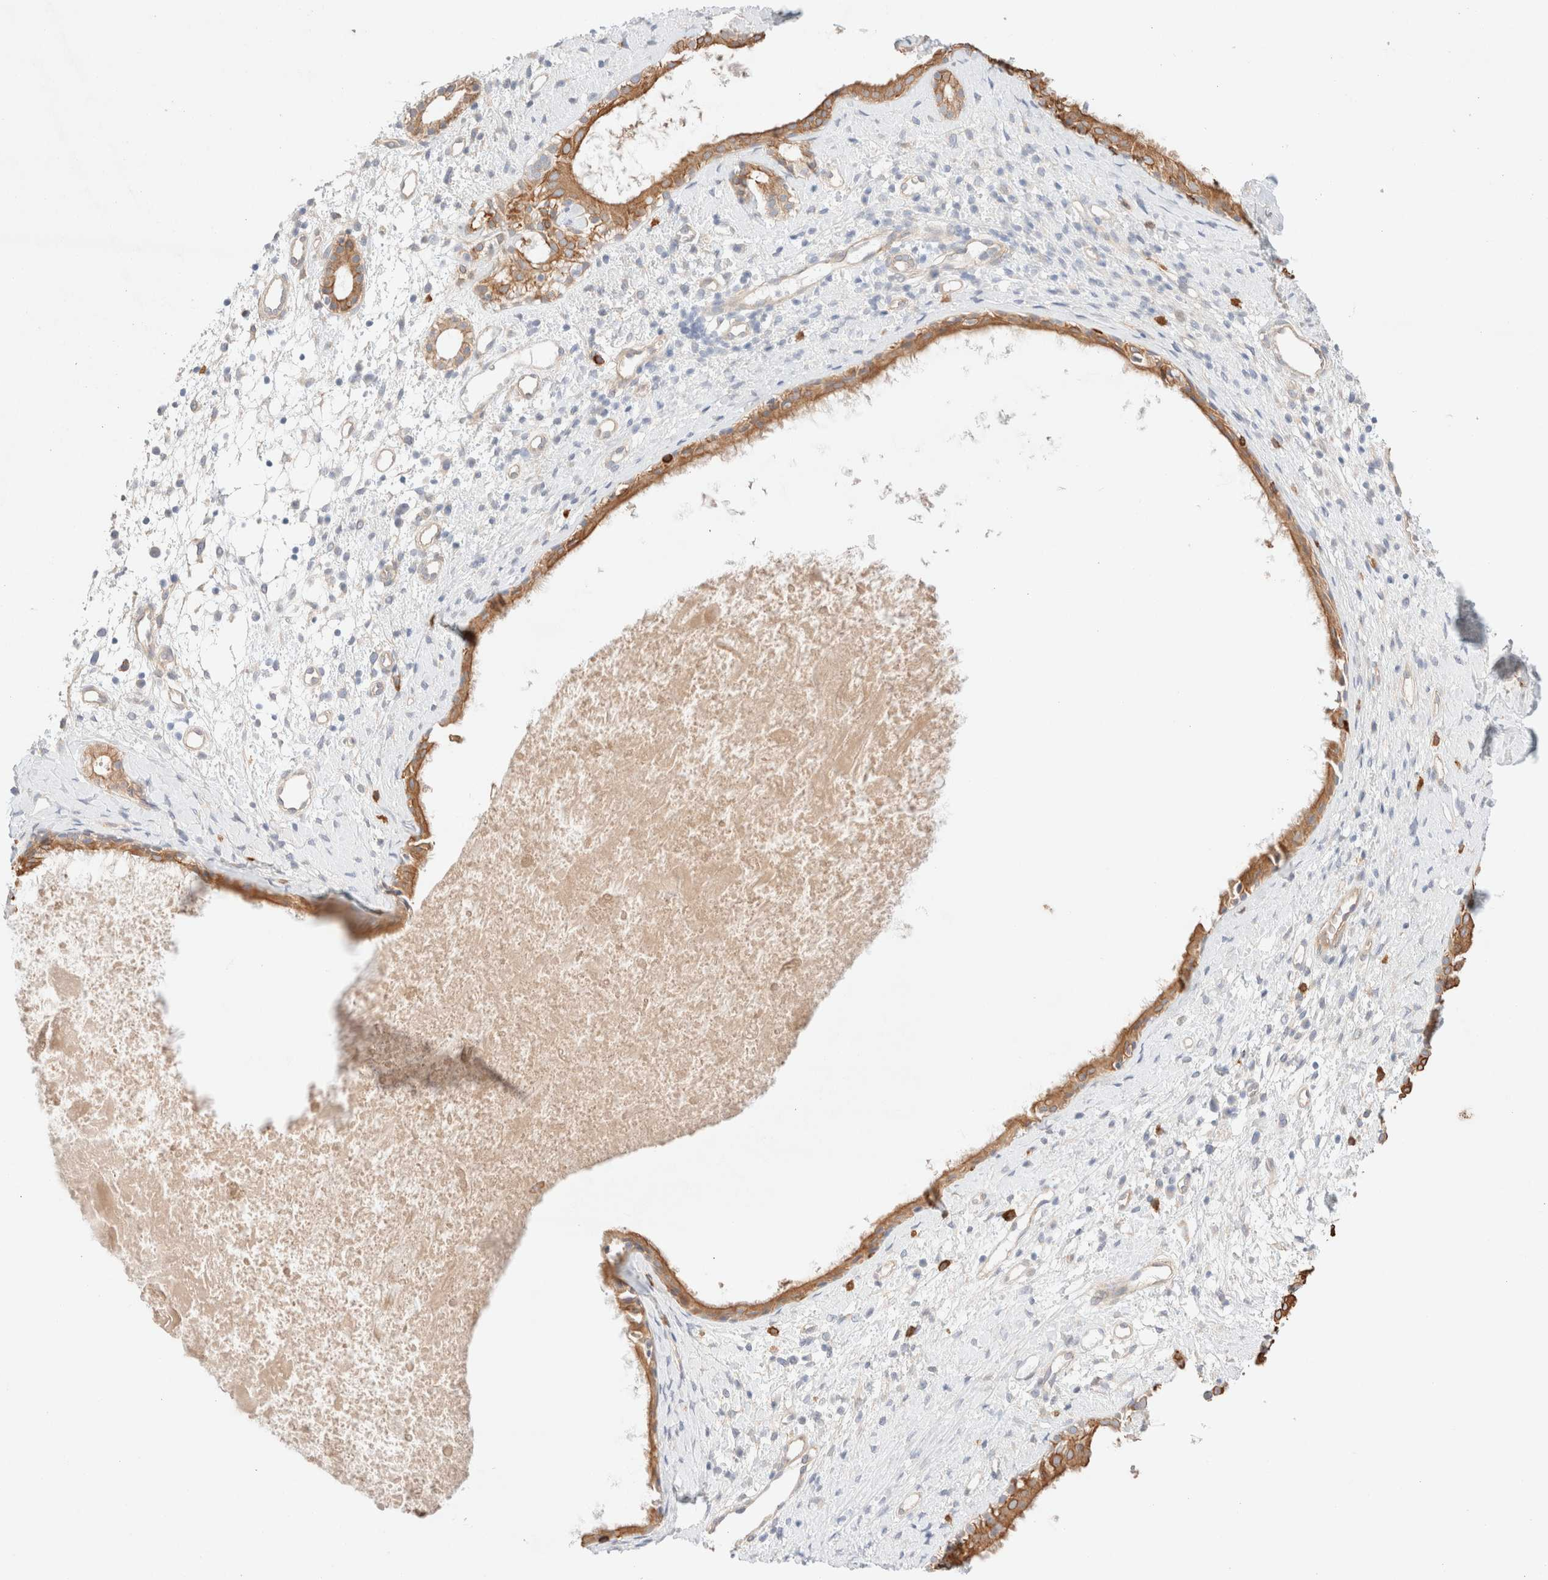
{"staining": {"intensity": "moderate", "quantity": ">75%", "location": "cytoplasmic/membranous"}, "tissue": "nasopharynx", "cell_type": "Respiratory epithelial cells", "image_type": "normal", "snomed": [{"axis": "morphology", "description": "Normal tissue, NOS"}, {"axis": "topography", "description": "Nasopharynx"}], "caption": "An image of nasopharynx stained for a protein displays moderate cytoplasmic/membranous brown staining in respiratory epithelial cells. The staining was performed using DAB (3,3'-diaminobenzidine) to visualize the protein expression in brown, while the nuclei were stained in blue with hematoxylin (Magnification: 20x).", "gene": "NIBAN2", "patient": {"sex": "male", "age": 22}}